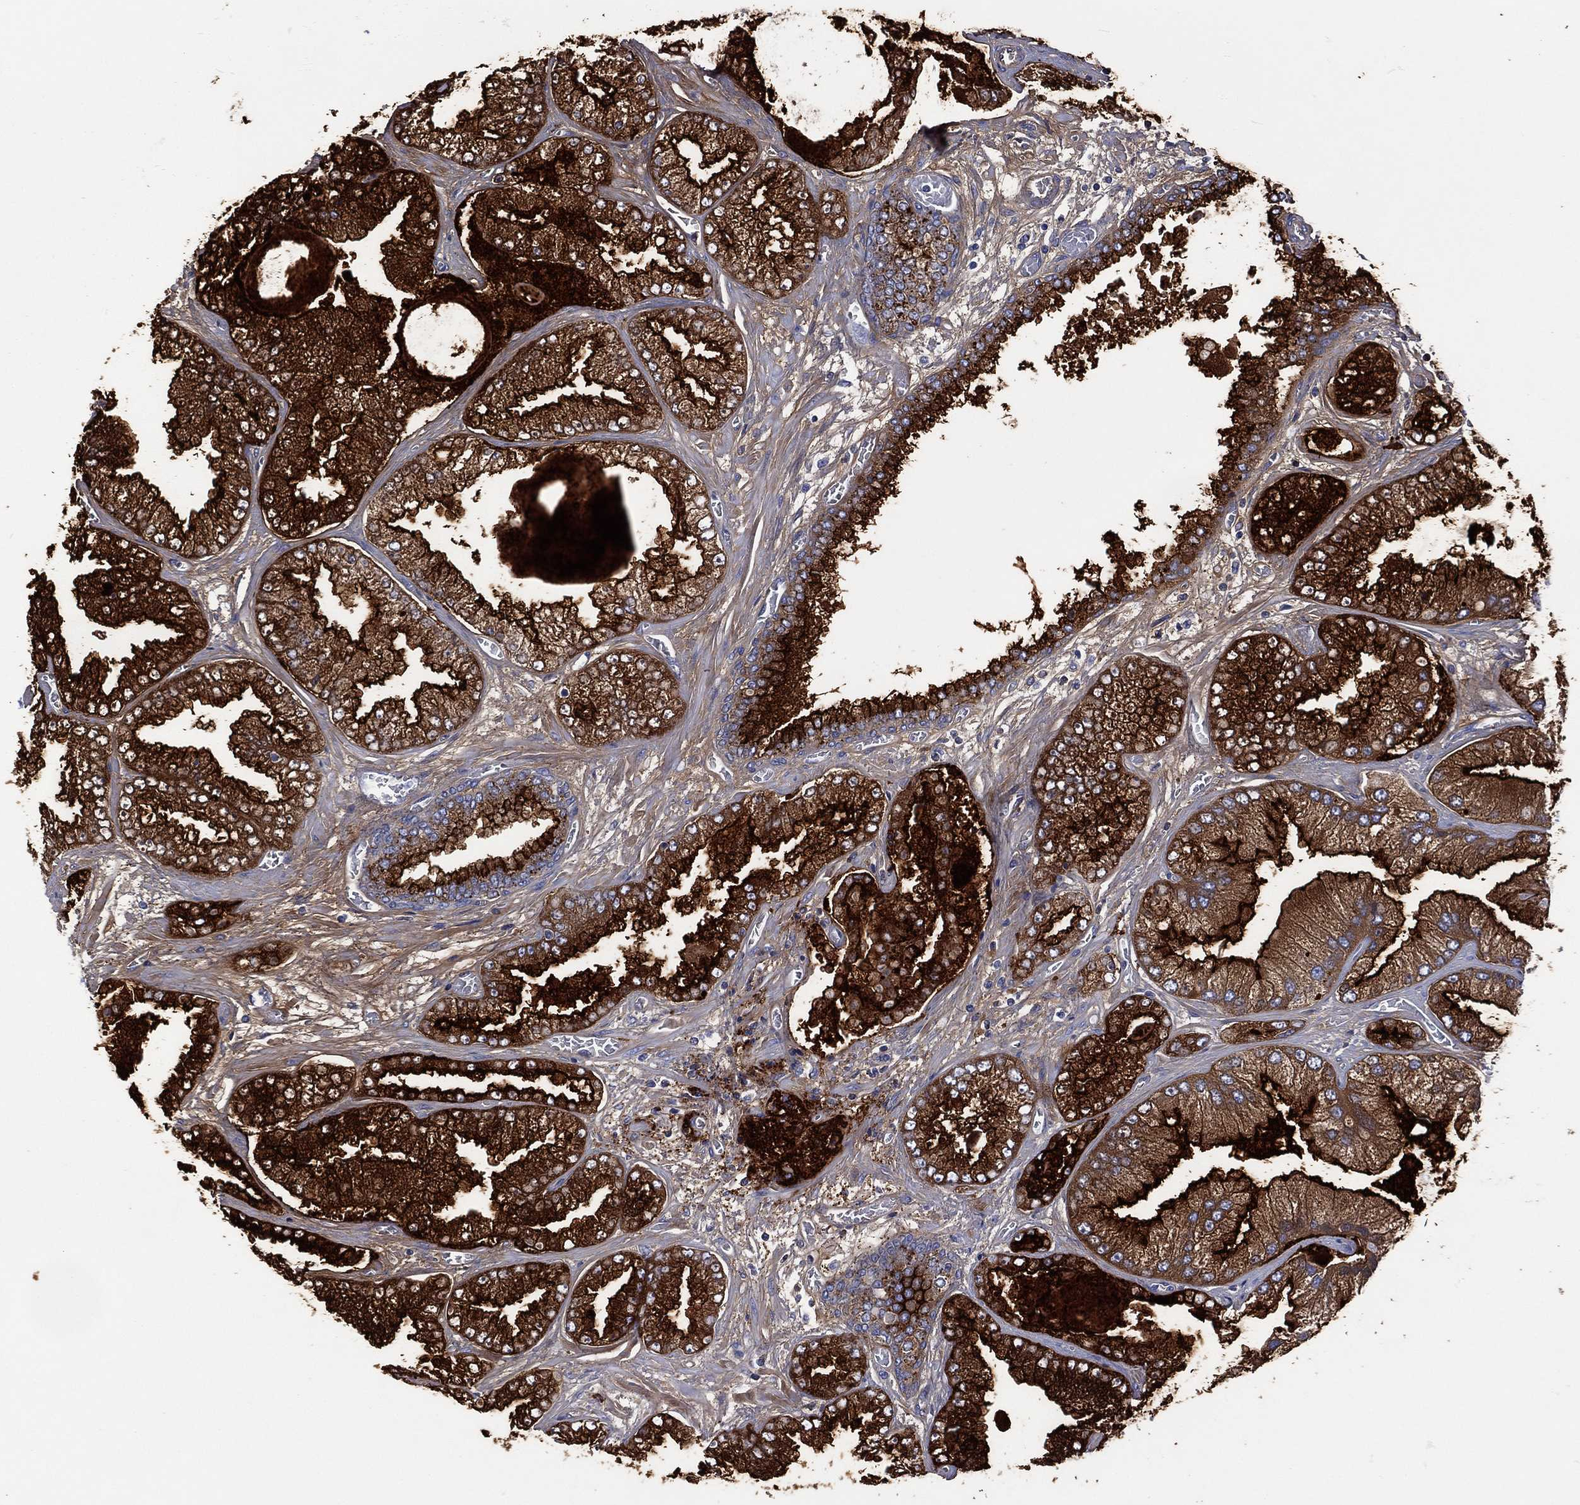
{"staining": {"intensity": "strong", "quantity": "25%-75%", "location": "cytoplasmic/membranous"}, "tissue": "prostate cancer", "cell_type": "Tumor cells", "image_type": "cancer", "snomed": [{"axis": "morphology", "description": "Adenocarcinoma, Low grade"}, {"axis": "topography", "description": "Prostate"}], "caption": "The immunohistochemical stain highlights strong cytoplasmic/membranous expression in tumor cells of adenocarcinoma (low-grade) (prostate) tissue.", "gene": "DPP4", "patient": {"sex": "male", "age": 57}}